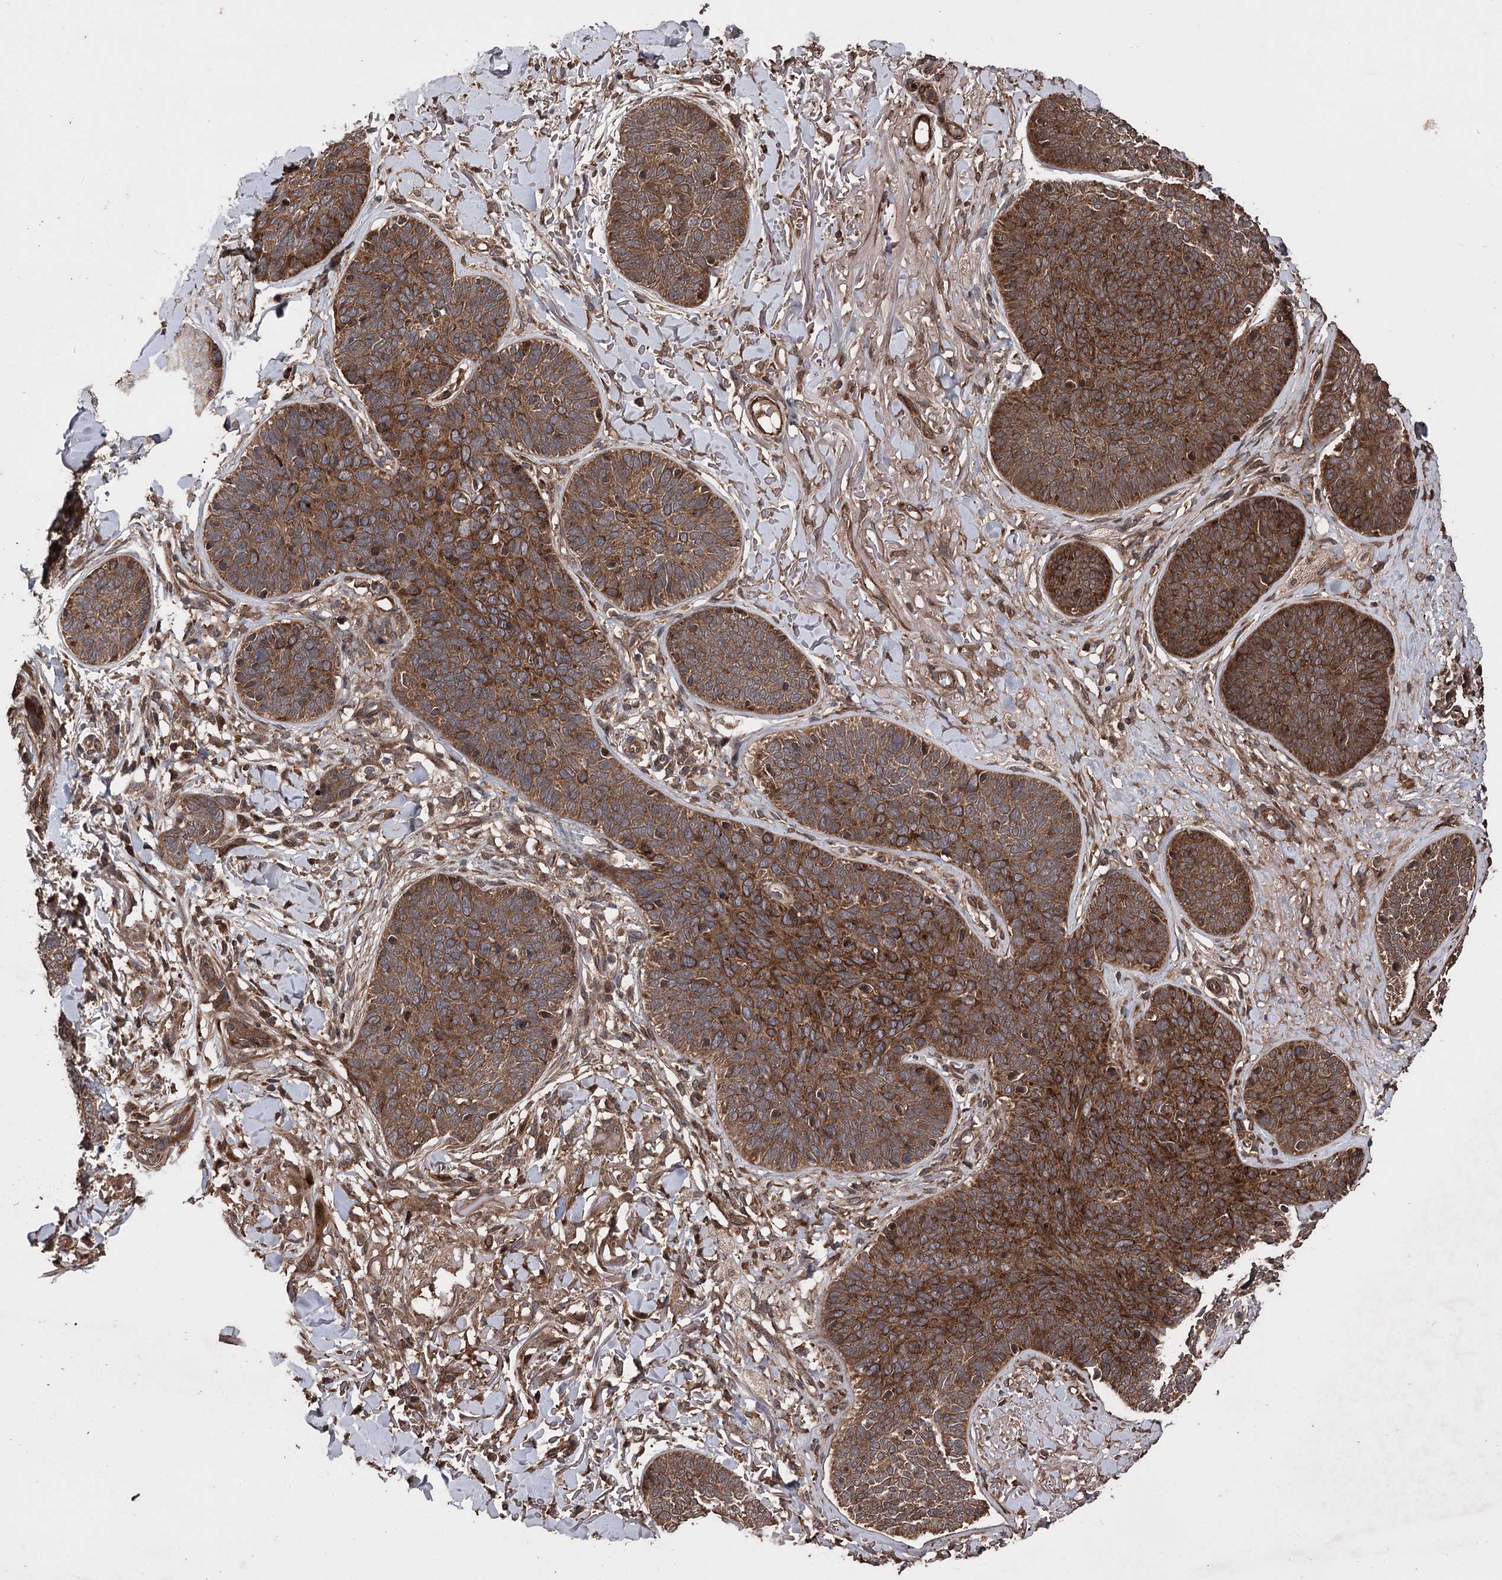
{"staining": {"intensity": "strong", "quantity": ">75%", "location": "cytoplasmic/membranous"}, "tissue": "skin cancer", "cell_type": "Tumor cells", "image_type": "cancer", "snomed": [{"axis": "morphology", "description": "Basal cell carcinoma"}, {"axis": "topography", "description": "Skin"}], "caption": "IHC histopathology image of neoplastic tissue: basal cell carcinoma (skin) stained using IHC exhibits high levels of strong protein expression localized specifically in the cytoplasmic/membranous of tumor cells, appearing as a cytoplasmic/membranous brown color.", "gene": "RASSF3", "patient": {"sex": "male", "age": 85}}